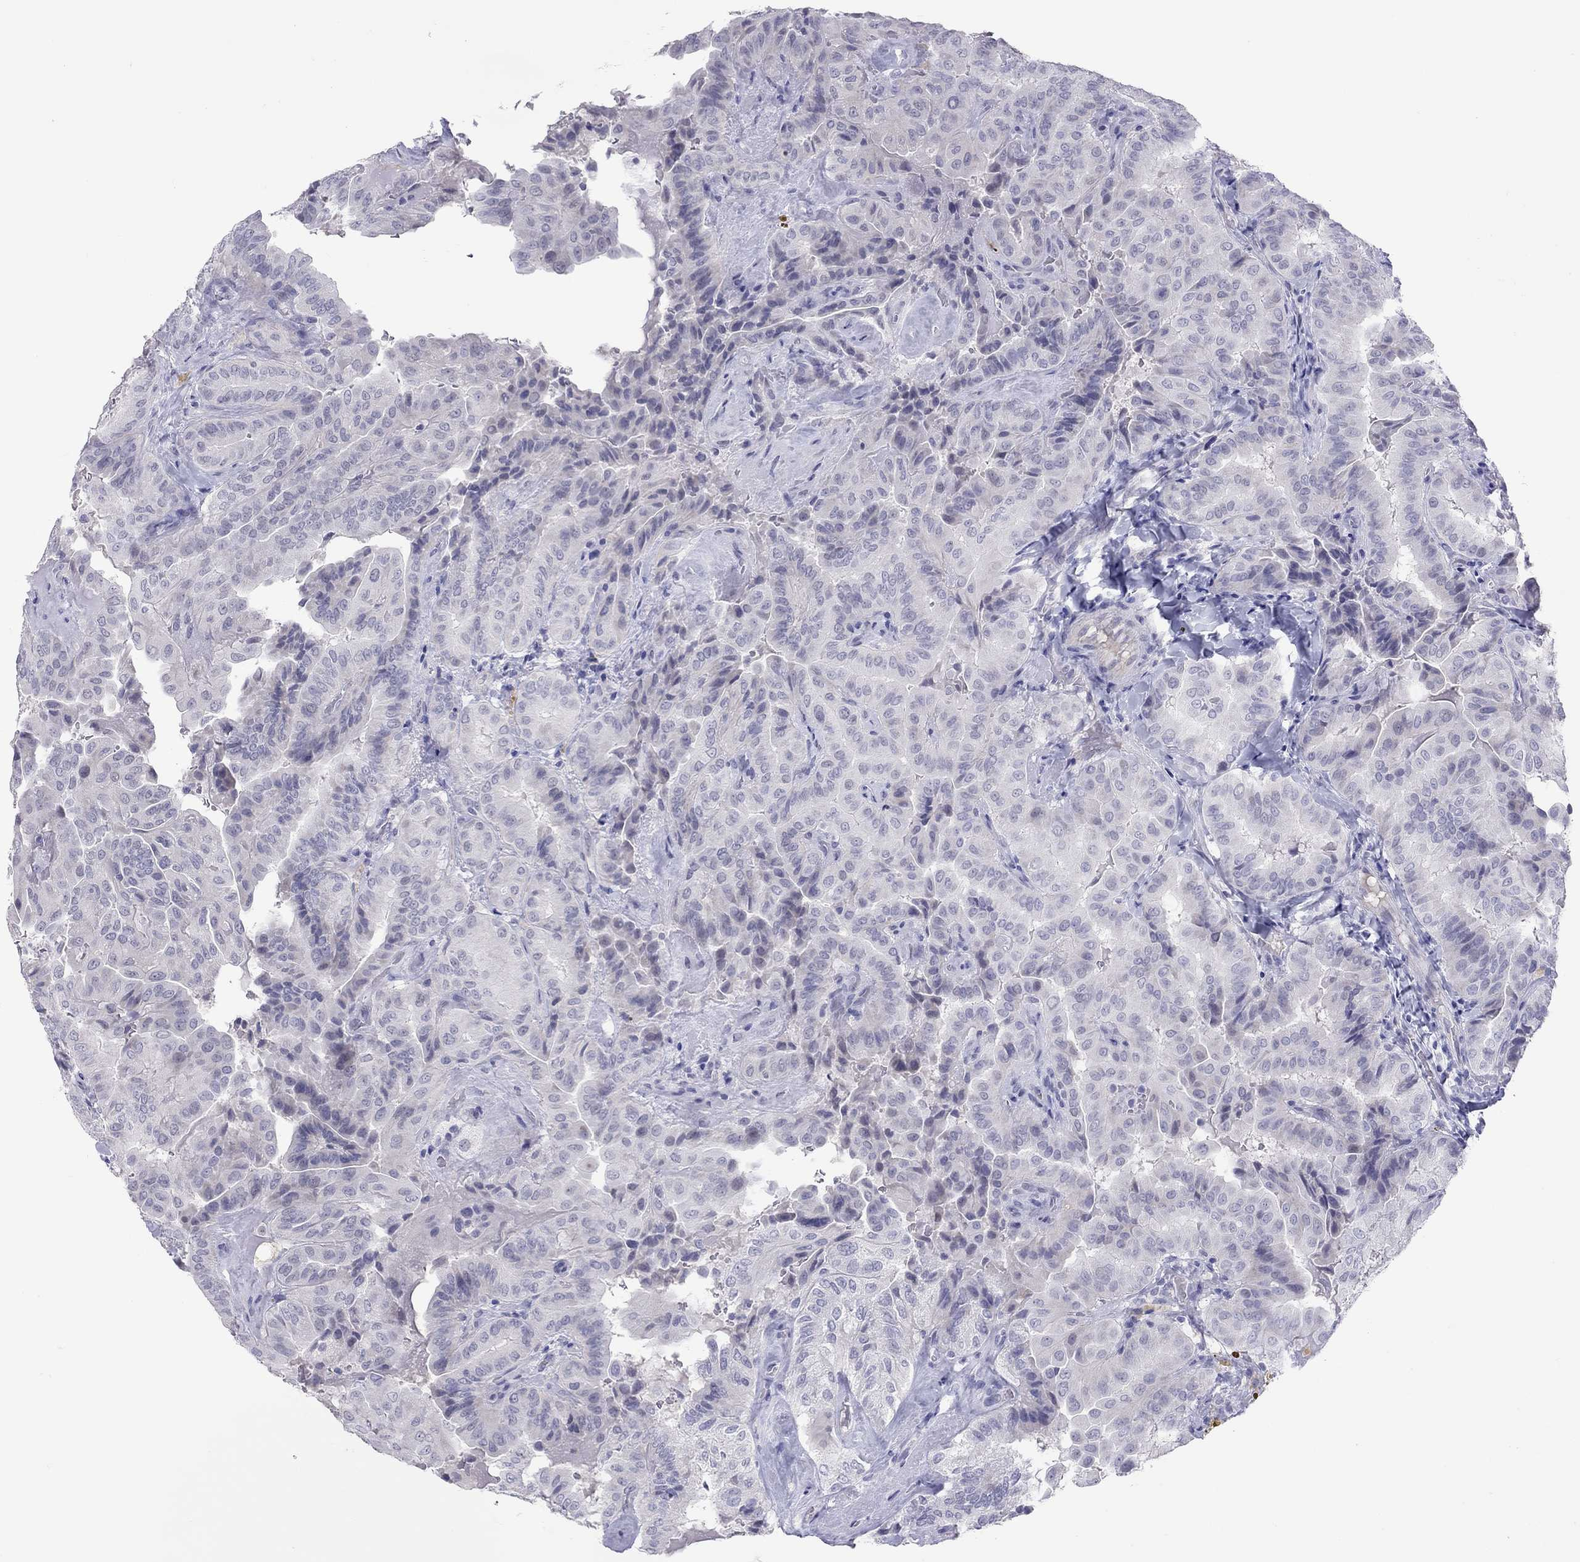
{"staining": {"intensity": "negative", "quantity": "none", "location": "none"}, "tissue": "thyroid cancer", "cell_type": "Tumor cells", "image_type": "cancer", "snomed": [{"axis": "morphology", "description": "Papillary adenocarcinoma, NOS"}, {"axis": "topography", "description": "Thyroid gland"}], "caption": "This is an immunohistochemistry photomicrograph of papillary adenocarcinoma (thyroid). There is no expression in tumor cells.", "gene": "JHY", "patient": {"sex": "female", "age": 68}}